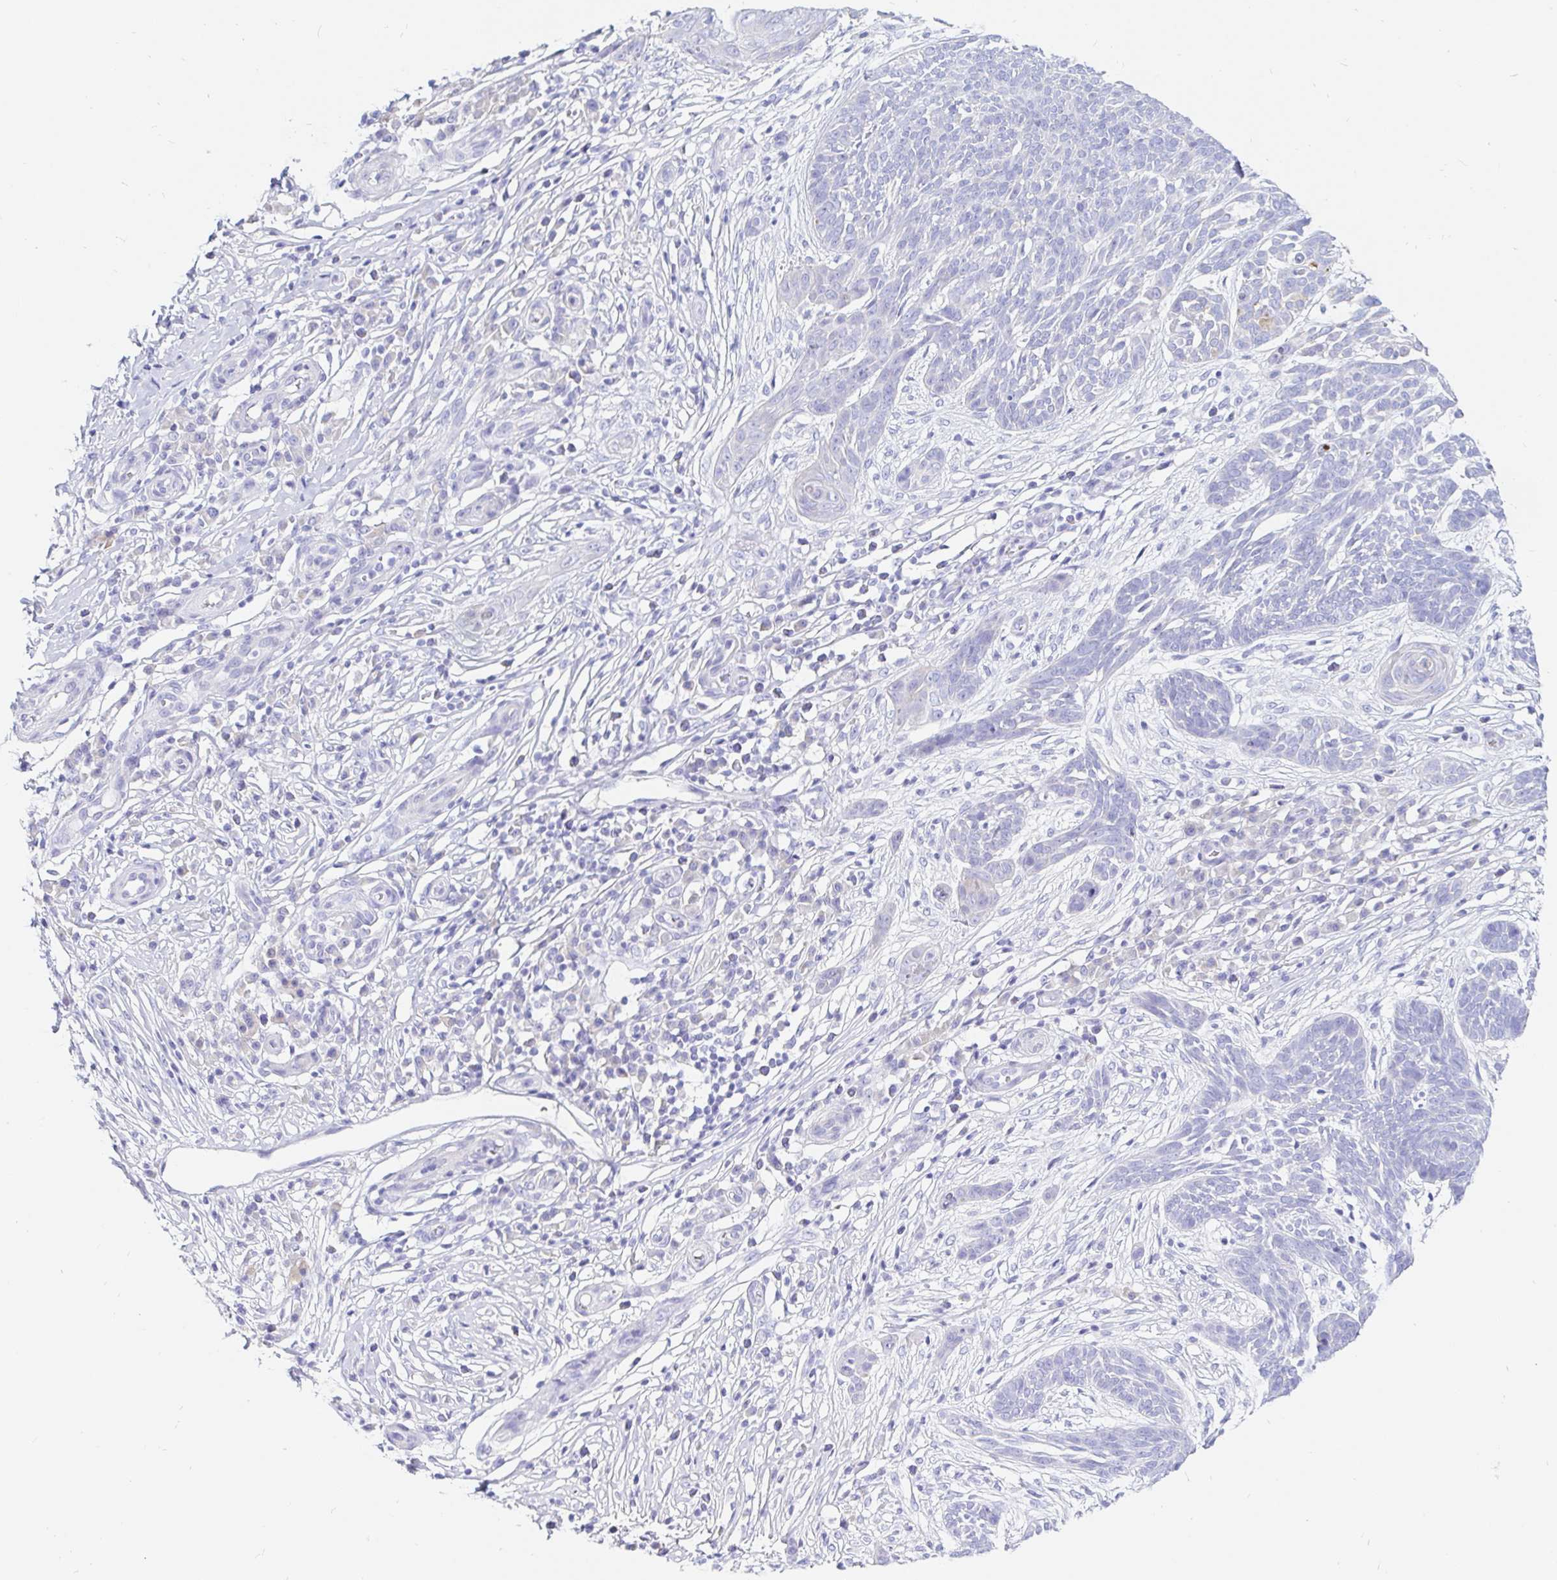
{"staining": {"intensity": "negative", "quantity": "none", "location": "none"}, "tissue": "skin cancer", "cell_type": "Tumor cells", "image_type": "cancer", "snomed": [{"axis": "morphology", "description": "Basal cell carcinoma"}, {"axis": "topography", "description": "Skin"}, {"axis": "topography", "description": "Skin, foot"}], "caption": "High magnification brightfield microscopy of skin cancer (basal cell carcinoma) stained with DAB (brown) and counterstained with hematoxylin (blue): tumor cells show no significant positivity.", "gene": "NR2E1", "patient": {"sex": "female", "age": 86}}